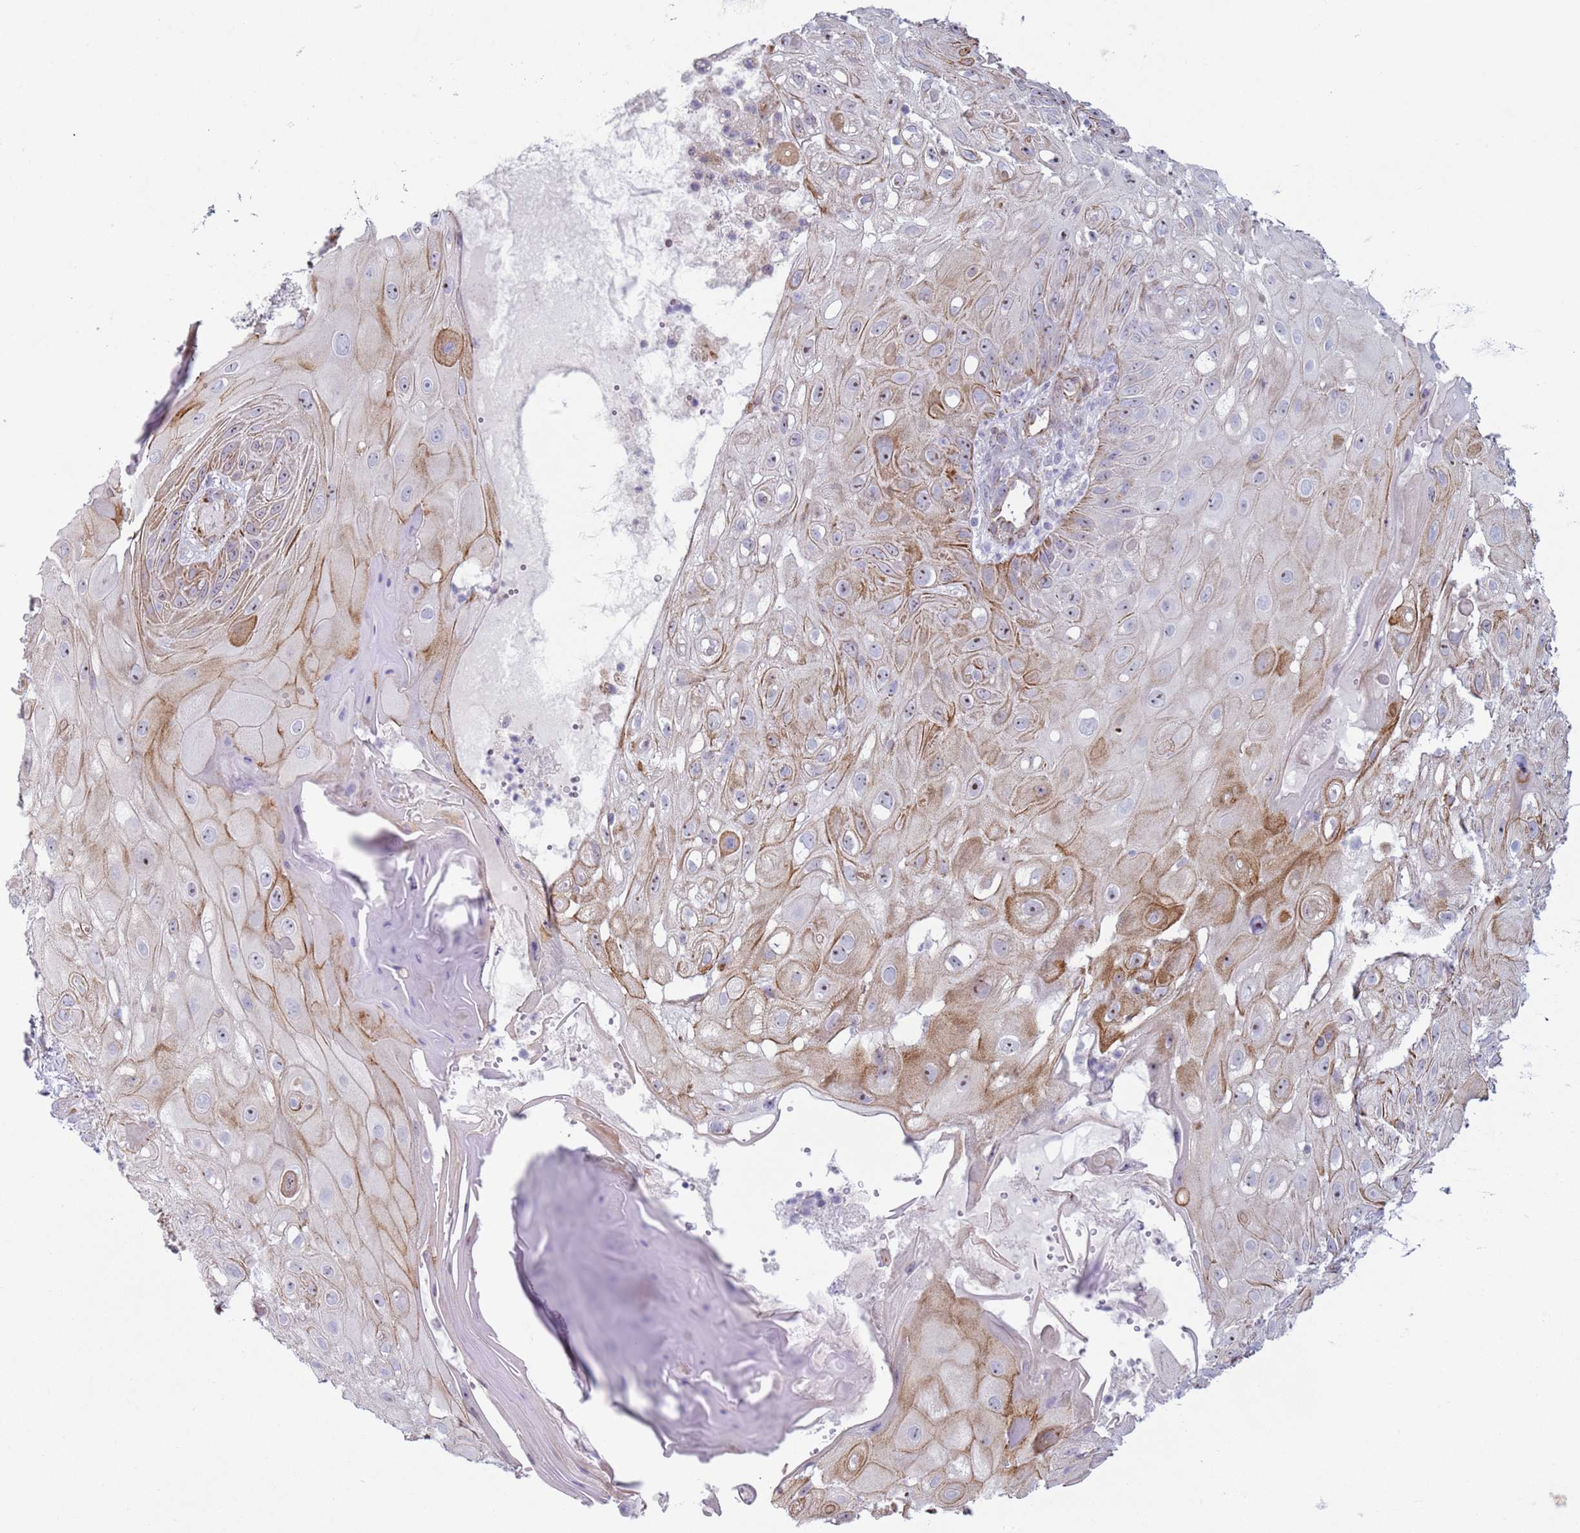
{"staining": {"intensity": "moderate", "quantity": "<25%", "location": "cytoplasmic/membranous"}, "tissue": "skin cancer", "cell_type": "Tumor cells", "image_type": "cancer", "snomed": [{"axis": "morphology", "description": "Normal tissue, NOS"}, {"axis": "morphology", "description": "Squamous cell carcinoma, NOS"}, {"axis": "topography", "description": "Skin"}, {"axis": "topography", "description": "Cartilage tissue"}], "caption": "Immunohistochemistry (IHC) (DAB (3,3'-diaminobenzidine)) staining of skin squamous cell carcinoma reveals moderate cytoplasmic/membranous protein positivity in approximately <25% of tumor cells.", "gene": "HEATR1", "patient": {"sex": "female", "age": 79}}